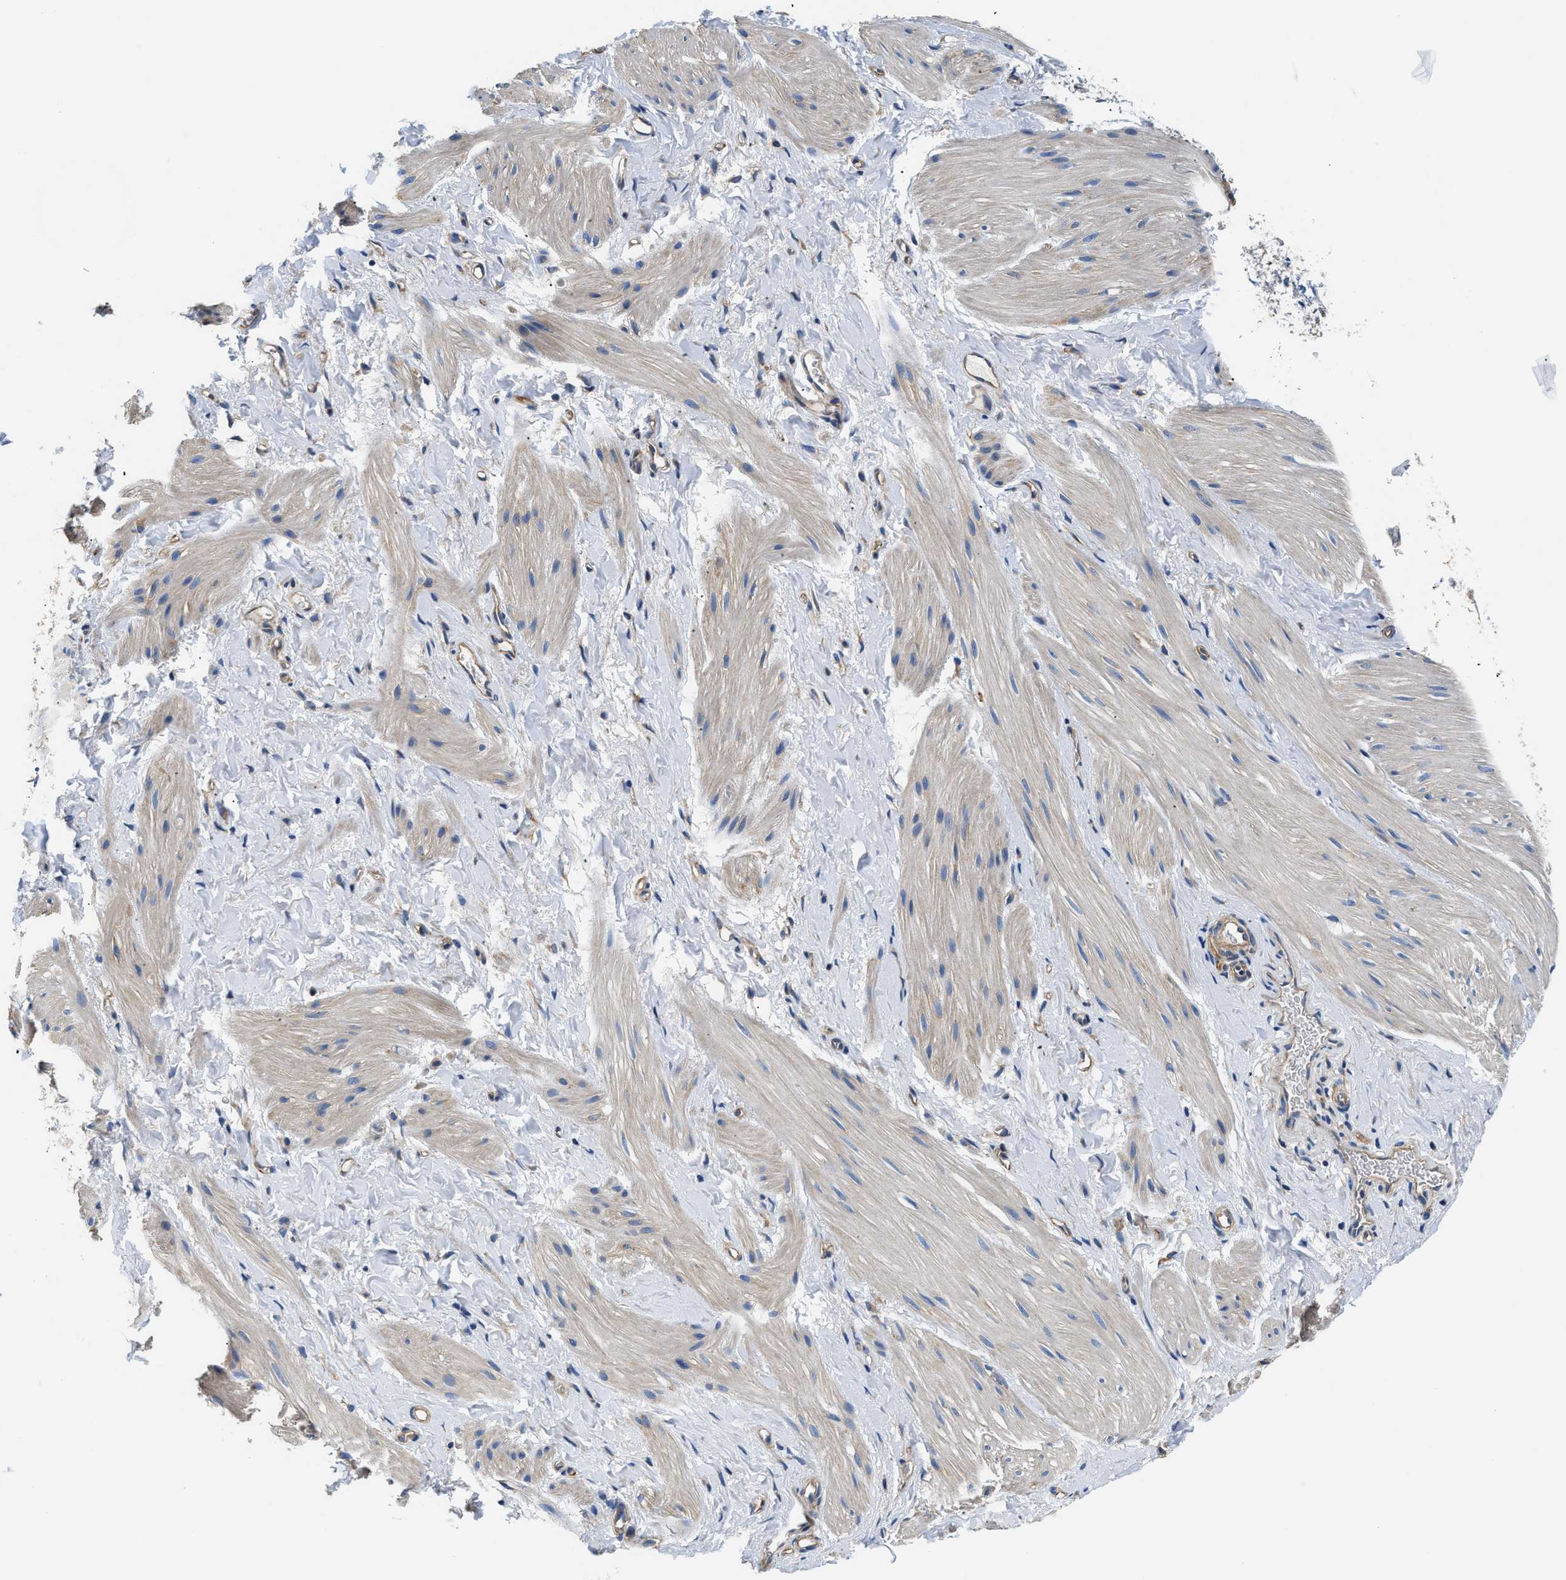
{"staining": {"intensity": "weak", "quantity": "25%-75%", "location": "cytoplasmic/membranous"}, "tissue": "smooth muscle", "cell_type": "Smooth muscle cells", "image_type": "normal", "snomed": [{"axis": "morphology", "description": "Normal tissue, NOS"}, {"axis": "topography", "description": "Smooth muscle"}], "caption": "The micrograph shows staining of unremarkable smooth muscle, revealing weak cytoplasmic/membranous protein expression (brown color) within smooth muscle cells.", "gene": "CSDE1", "patient": {"sex": "male", "age": 16}}